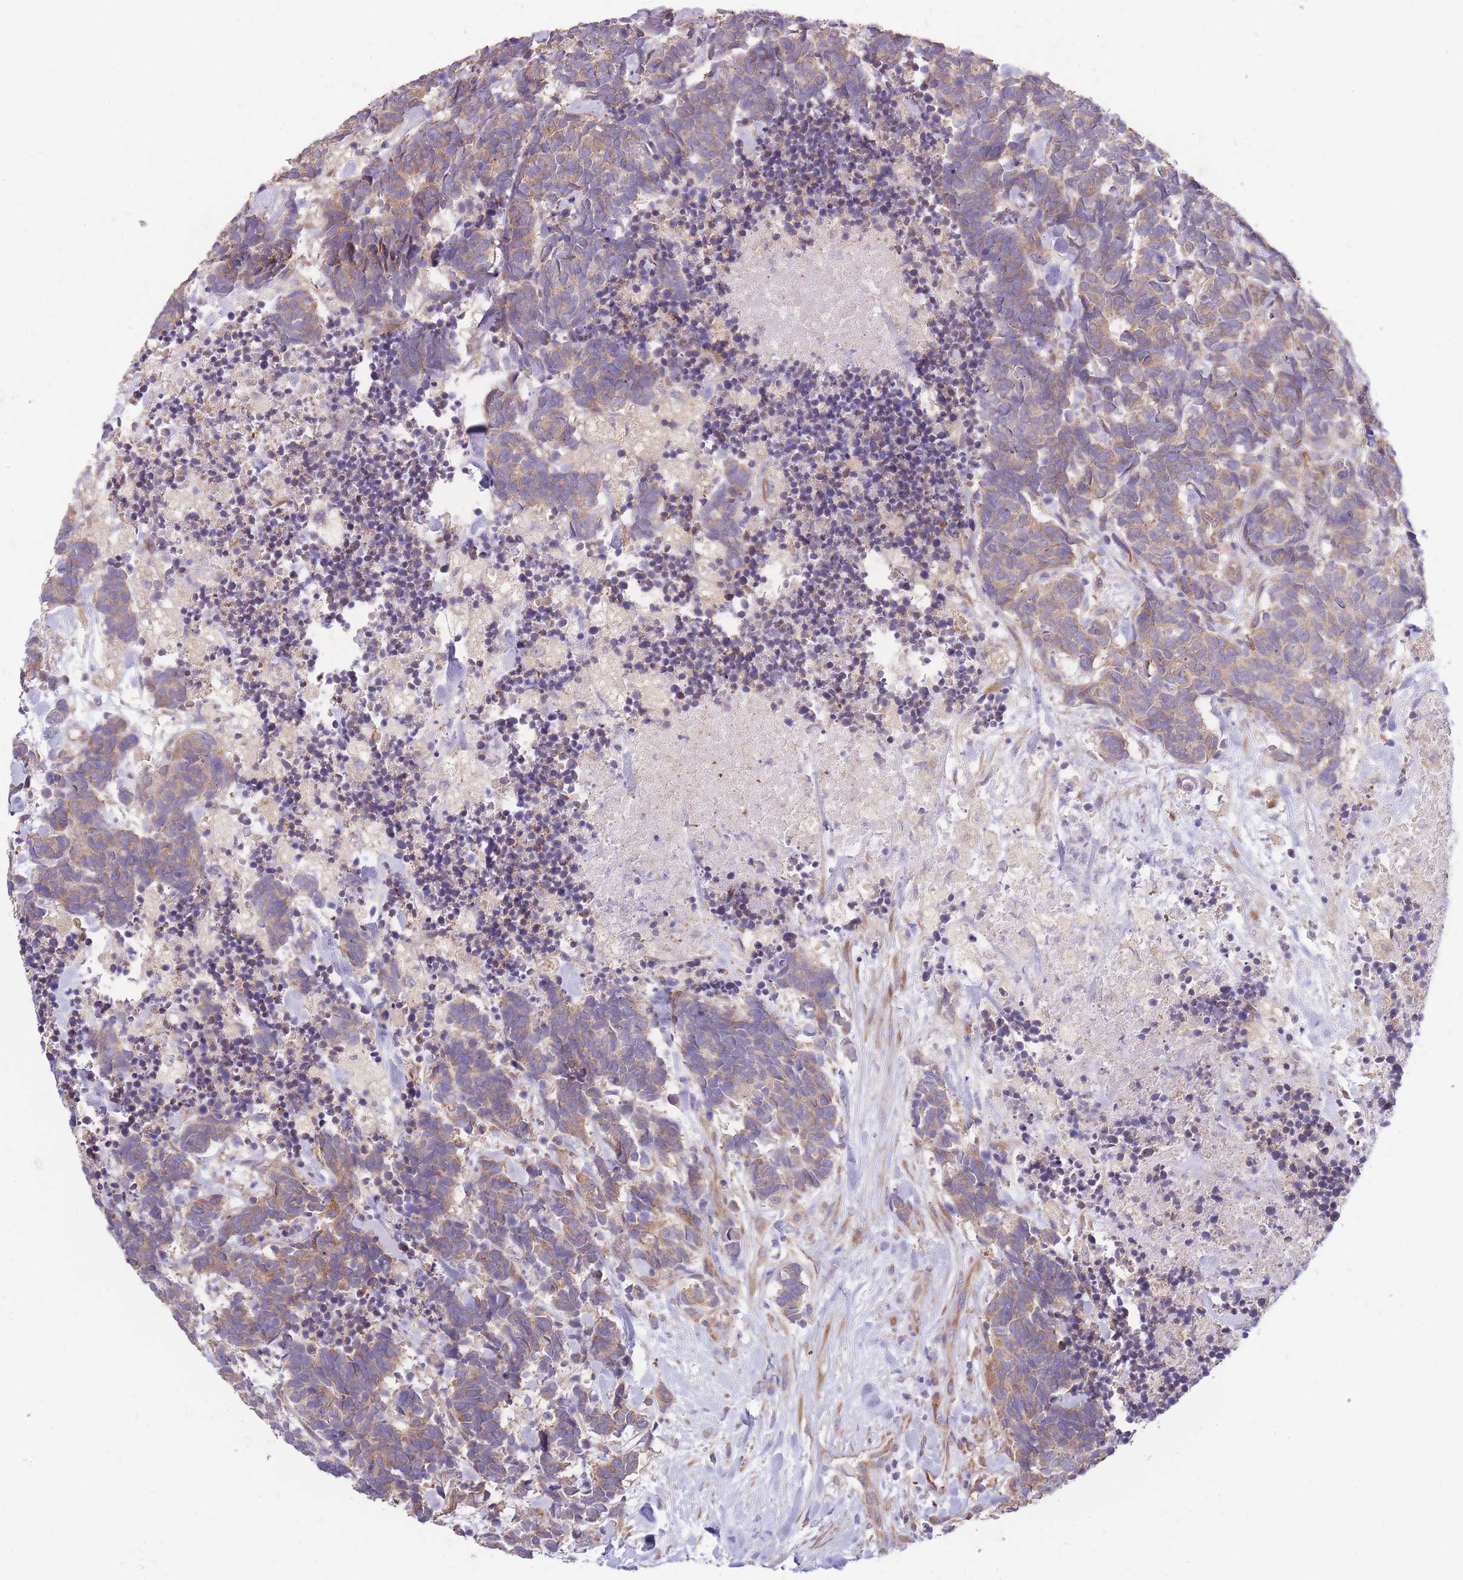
{"staining": {"intensity": "moderate", "quantity": ">75%", "location": "cytoplasmic/membranous"}, "tissue": "carcinoid", "cell_type": "Tumor cells", "image_type": "cancer", "snomed": [{"axis": "morphology", "description": "Carcinoma, NOS"}, {"axis": "morphology", "description": "Carcinoid, malignant, NOS"}, {"axis": "topography", "description": "Prostate"}], "caption": "A brown stain labels moderate cytoplasmic/membranous positivity of a protein in human carcinoid tumor cells.", "gene": "BEX1", "patient": {"sex": "male", "age": 57}}